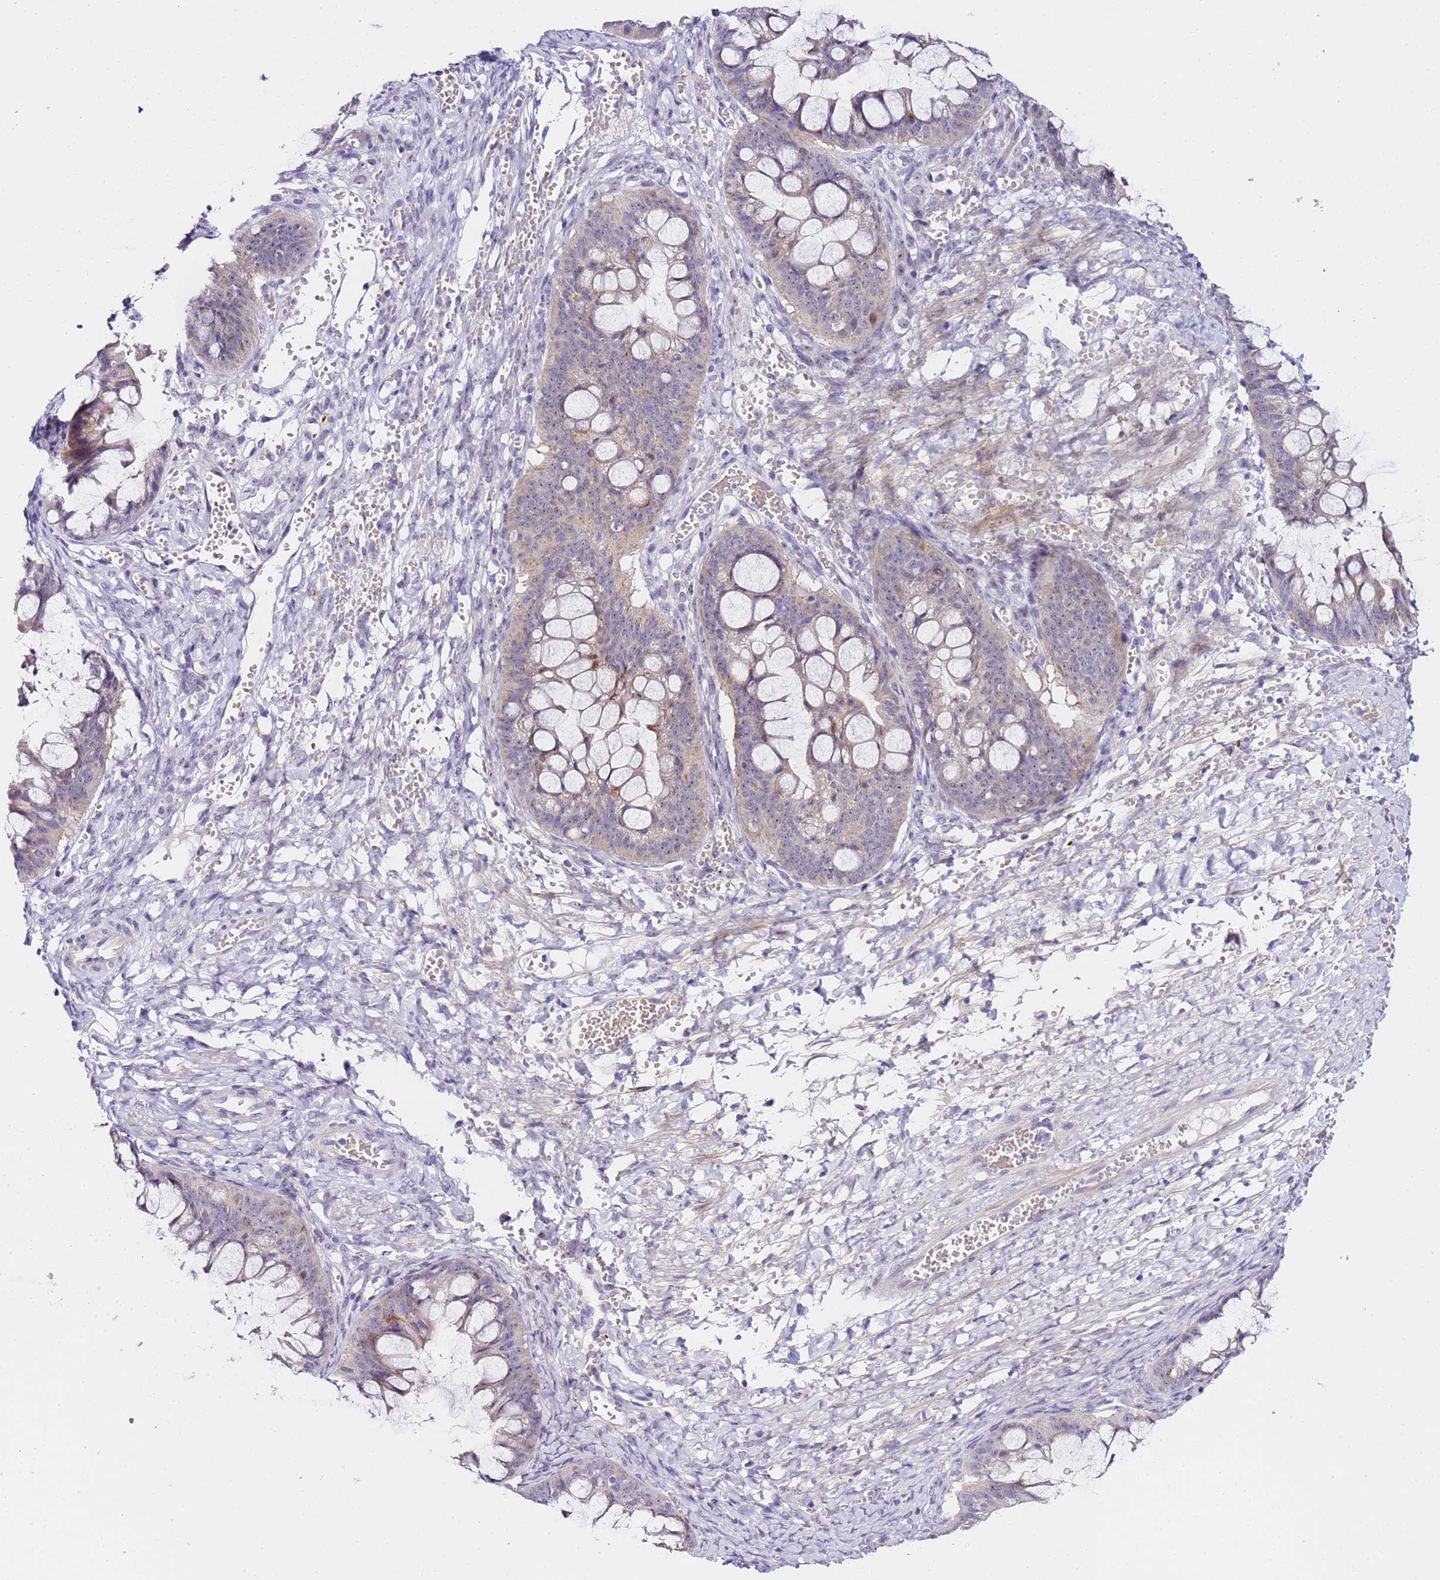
{"staining": {"intensity": "weak", "quantity": "<25%", "location": "cytoplasmic/membranous"}, "tissue": "ovarian cancer", "cell_type": "Tumor cells", "image_type": "cancer", "snomed": [{"axis": "morphology", "description": "Cystadenocarcinoma, mucinous, NOS"}, {"axis": "topography", "description": "Ovary"}], "caption": "There is no significant positivity in tumor cells of ovarian cancer (mucinous cystadenocarcinoma).", "gene": "HGD", "patient": {"sex": "female", "age": 73}}